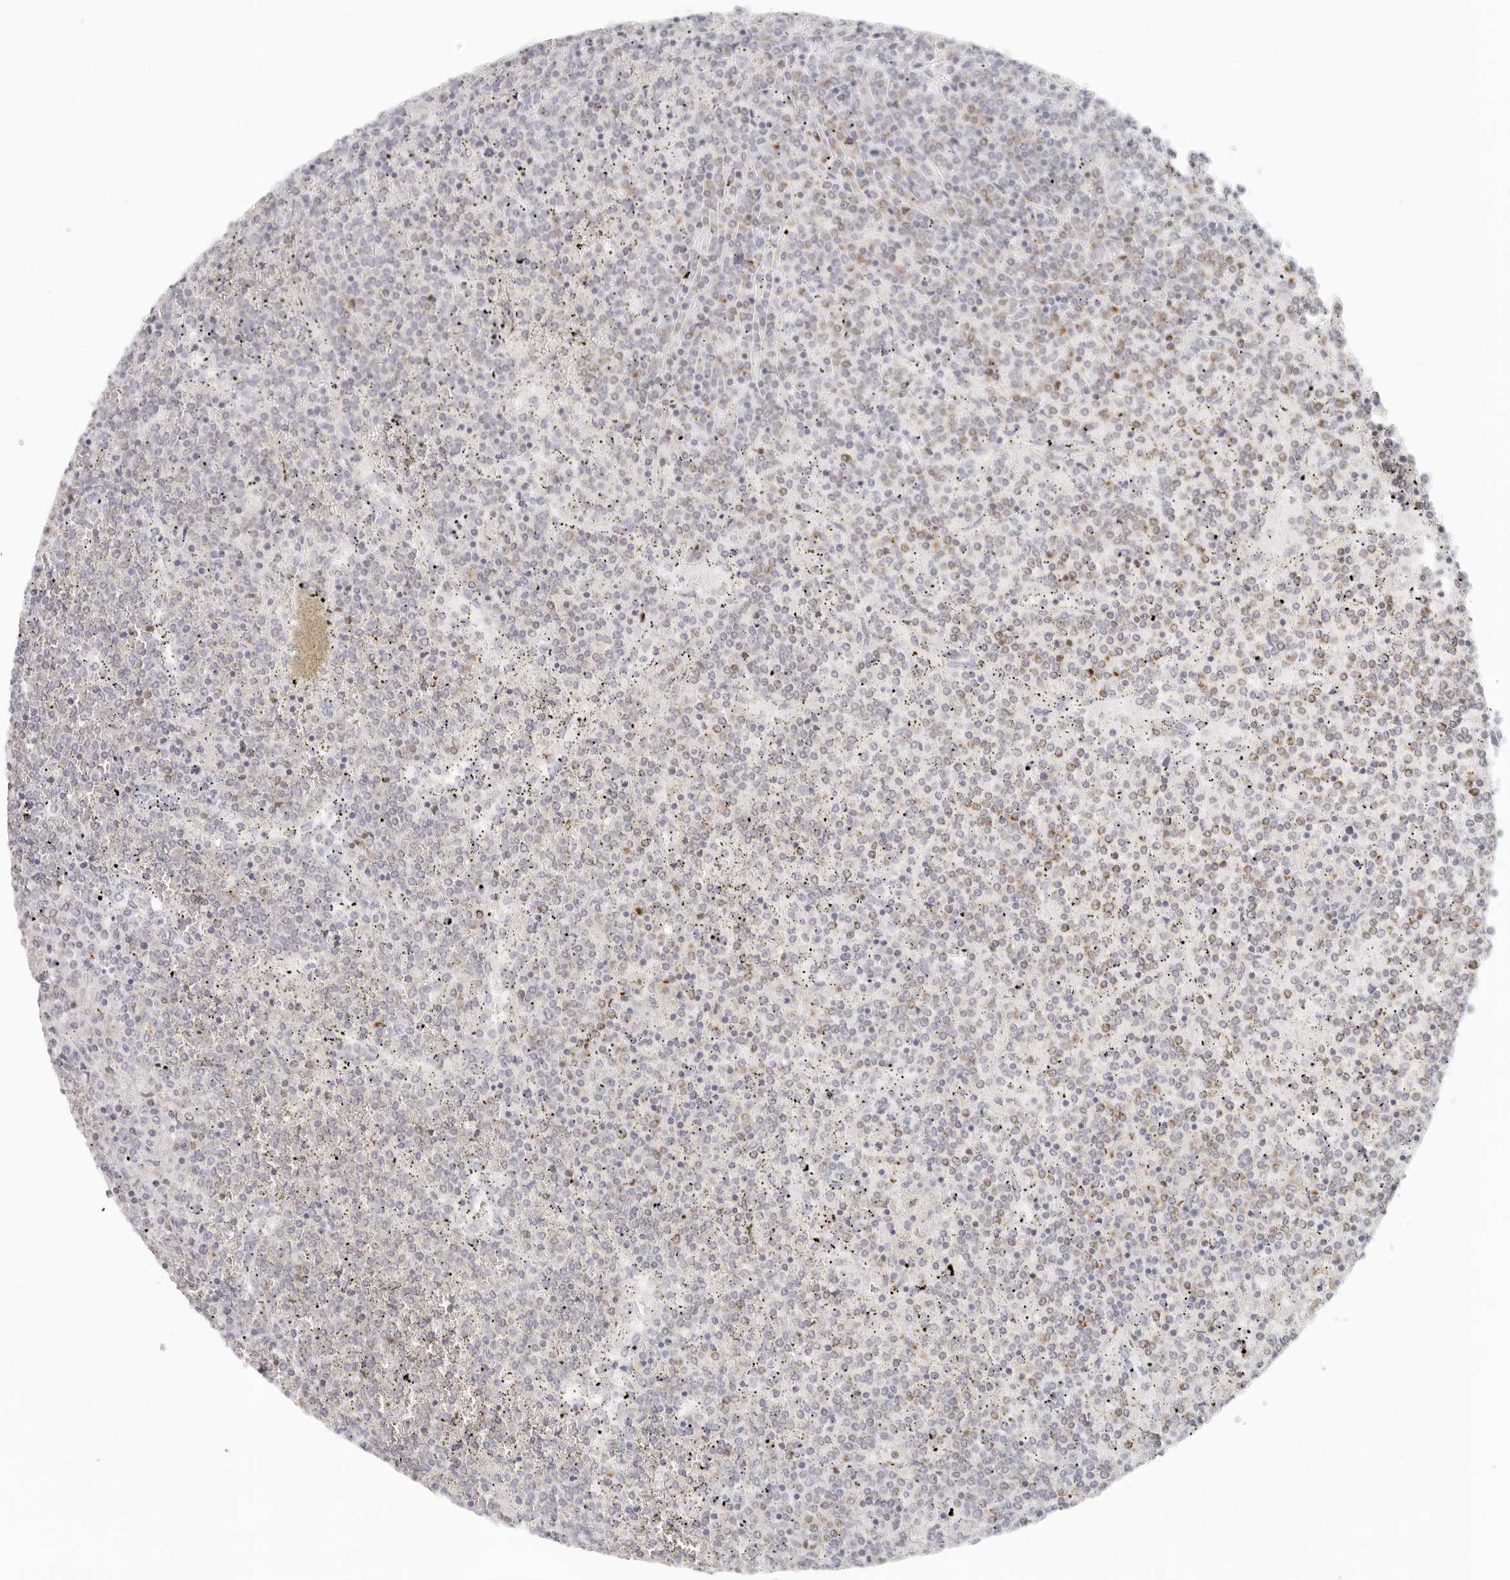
{"staining": {"intensity": "negative", "quantity": "none", "location": "none"}, "tissue": "lymphoma", "cell_type": "Tumor cells", "image_type": "cancer", "snomed": [{"axis": "morphology", "description": "Malignant lymphoma, non-Hodgkin's type, Low grade"}, {"axis": "topography", "description": "Spleen"}], "caption": "A histopathology image of lymphoma stained for a protein reveals no brown staining in tumor cells.", "gene": "RPS6KC1", "patient": {"sex": "female", "age": 19}}